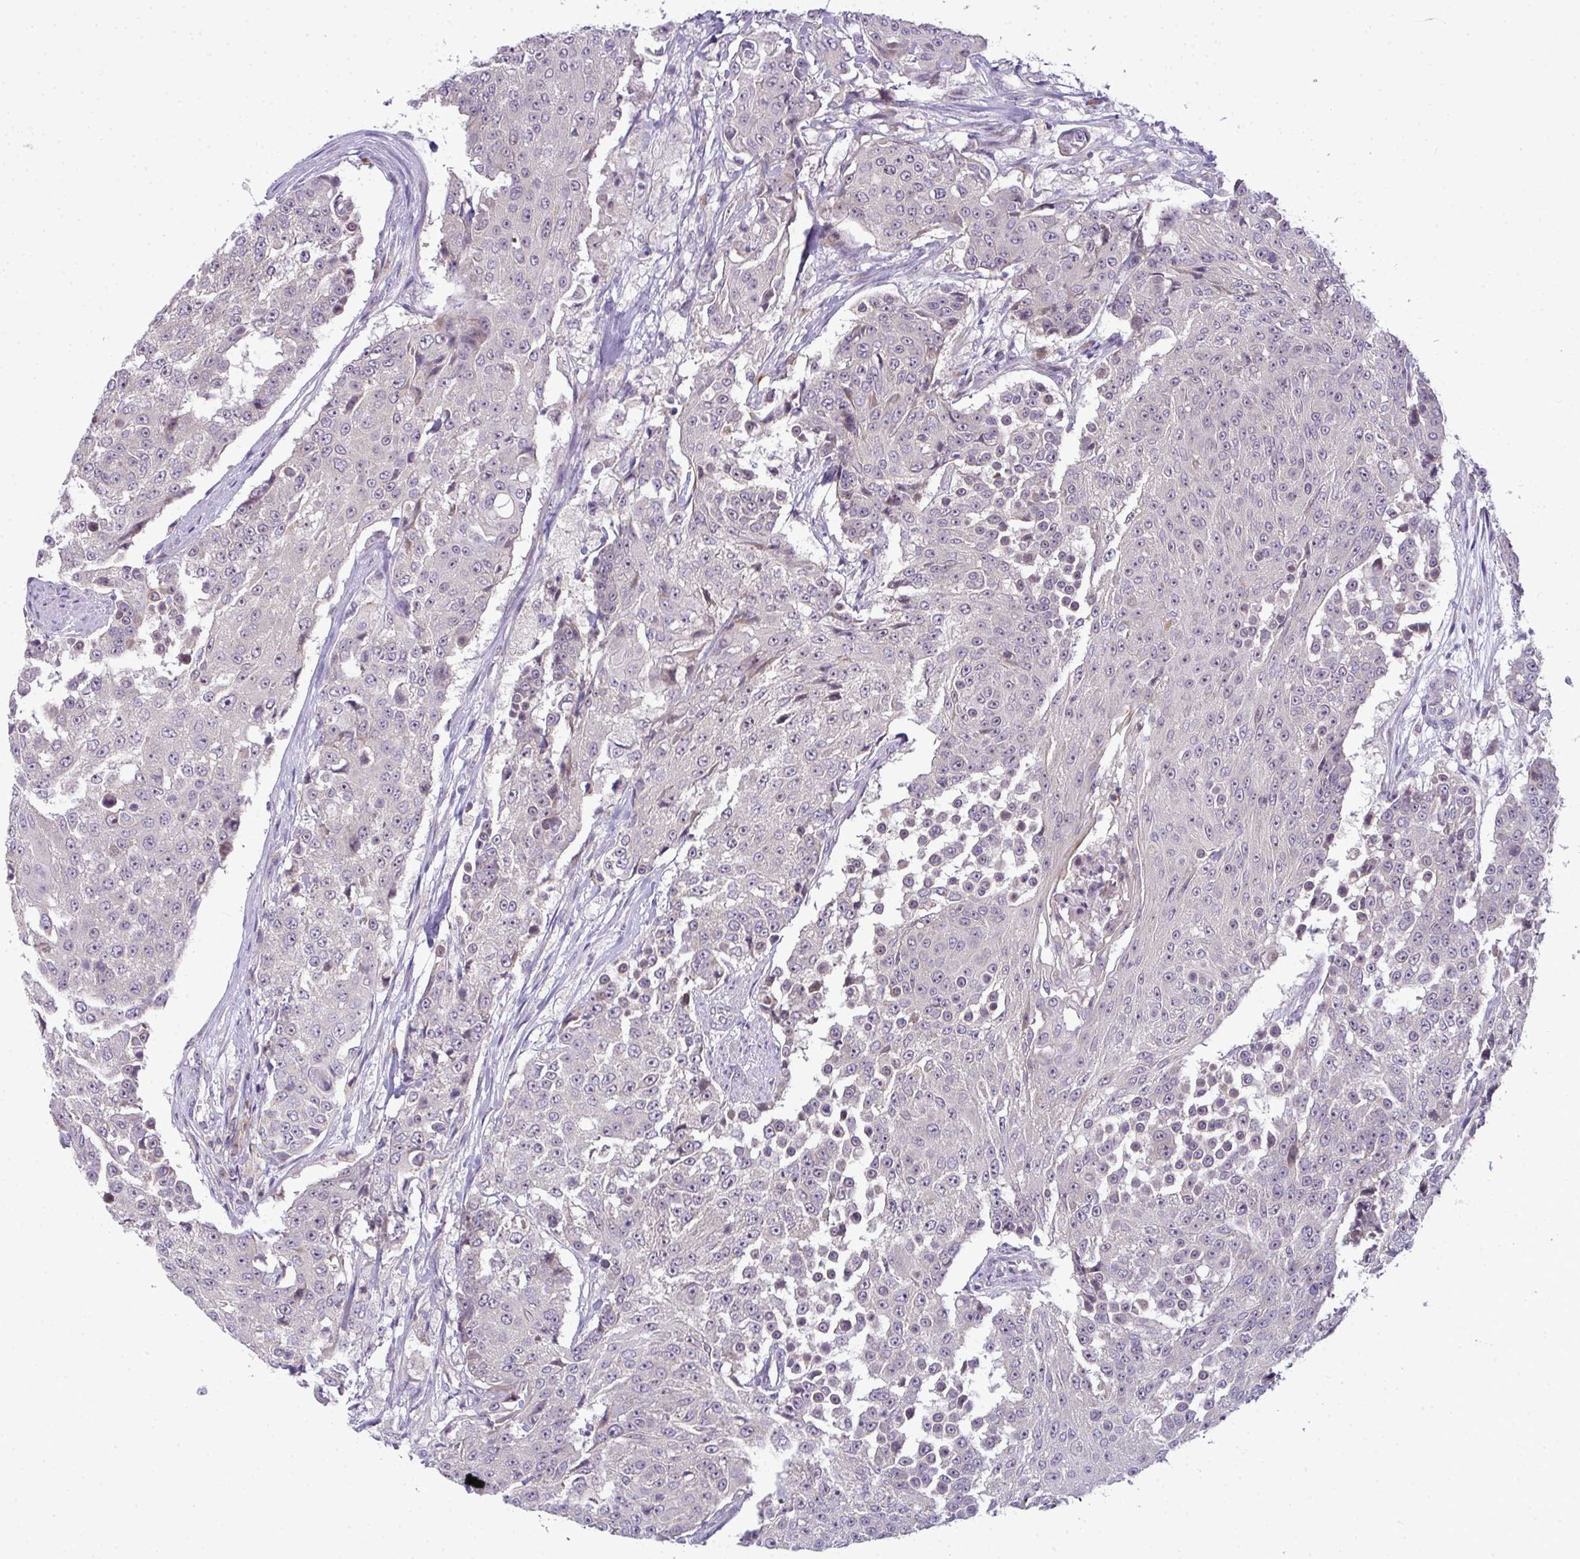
{"staining": {"intensity": "negative", "quantity": "none", "location": "none"}, "tissue": "urothelial cancer", "cell_type": "Tumor cells", "image_type": "cancer", "snomed": [{"axis": "morphology", "description": "Urothelial carcinoma, High grade"}, {"axis": "topography", "description": "Urinary bladder"}], "caption": "Immunohistochemical staining of human high-grade urothelial carcinoma reveals no significant staining in tumor cells. Nuclei are stained in blue.", "gene": "NT5C1A", "patient": {"sex": "female", "age": 63}}